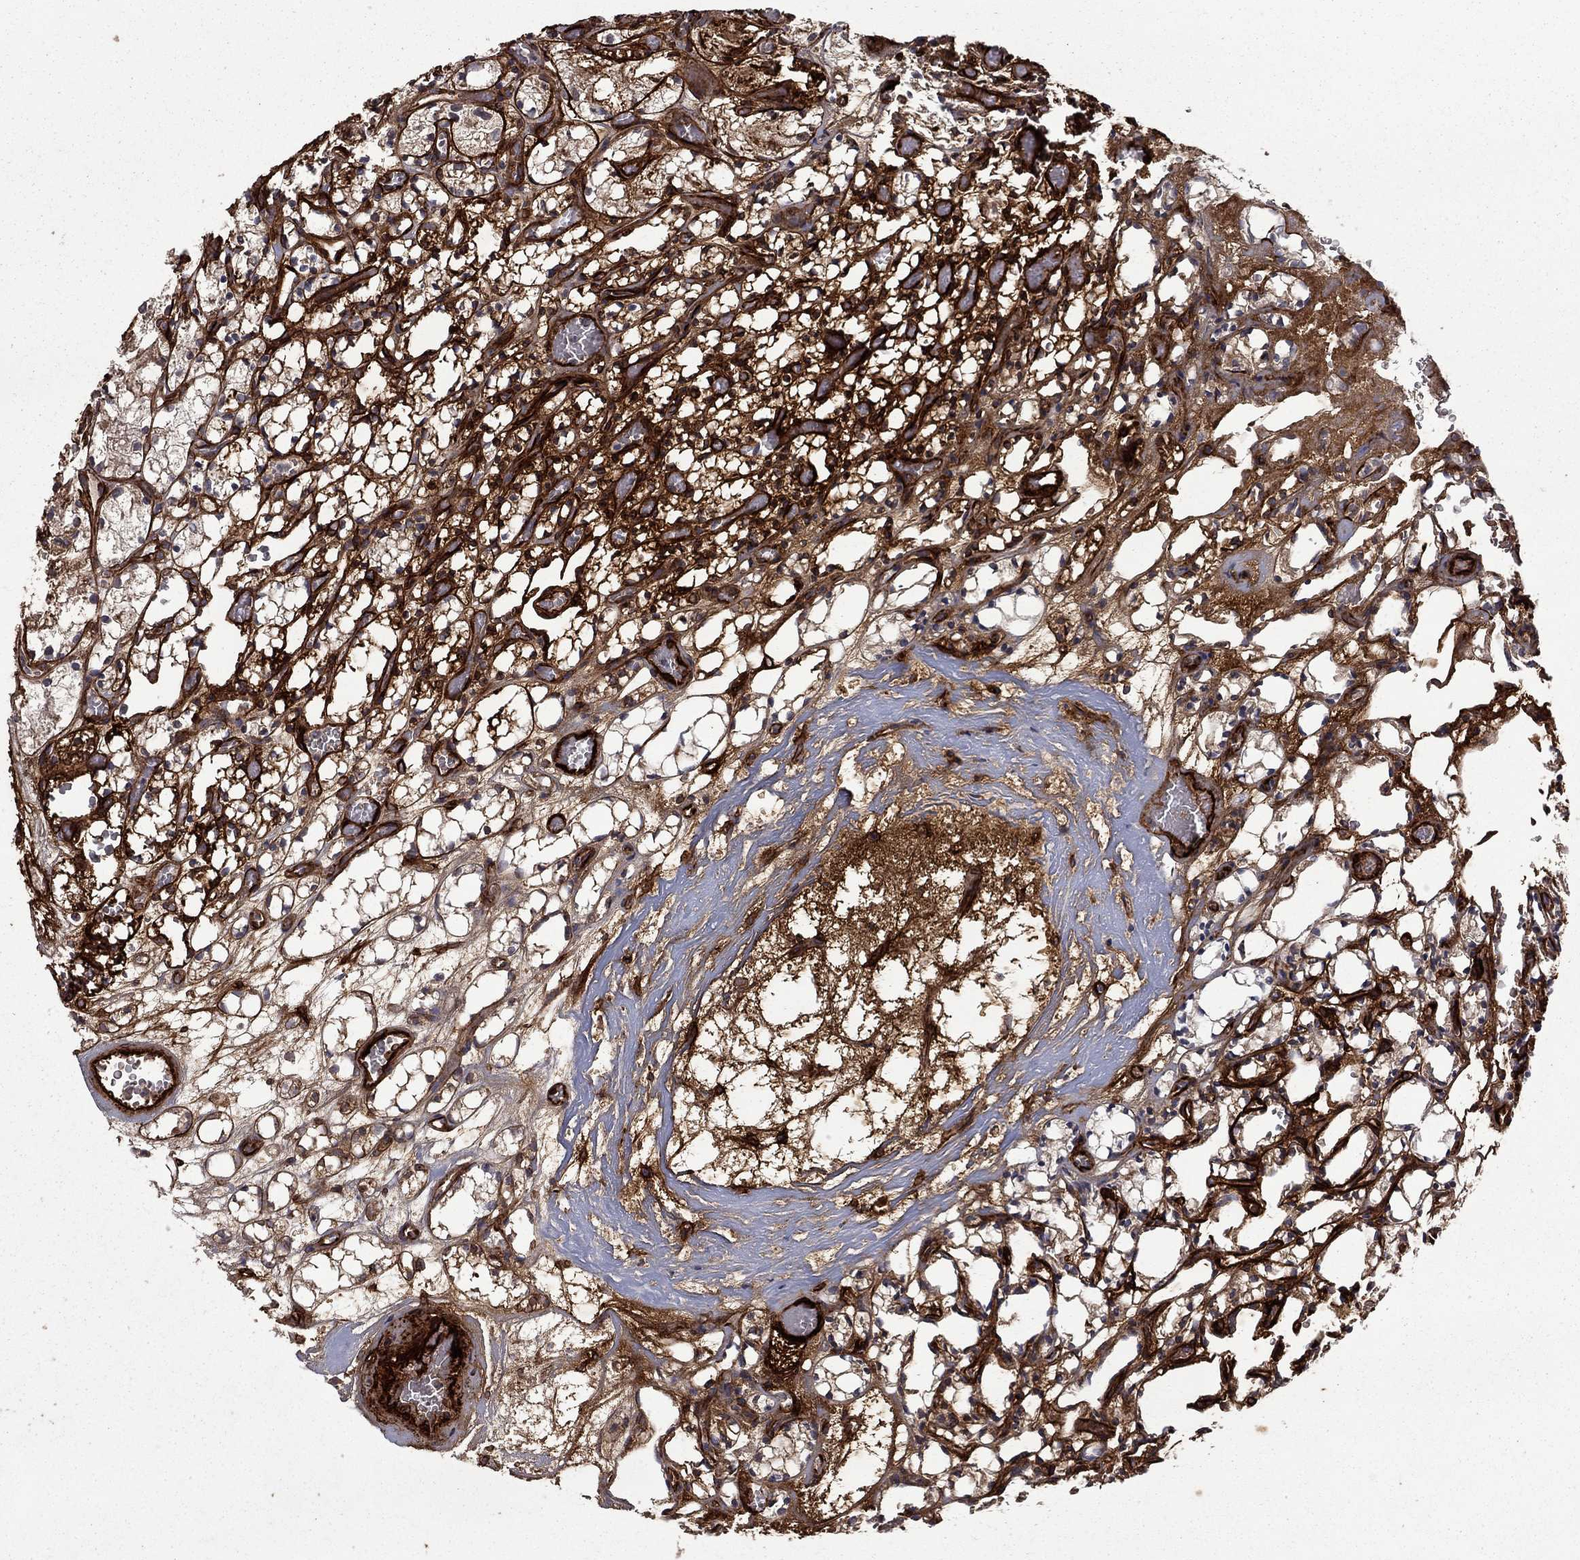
{"staining": {"intensity": "strong", "quantity": "25%-75%", "location": "cytoplasmic/membranous"}, "tissue": "renal cancer", "cell_type": "Tumor cells", "image_type": "cancer", "snomed": [{"axis": "morphology", "description": "Adenocarcinoma, NOS"}, {"axis": "topography", "description": "Kidney"}], "caption": "This photomicrograph reveals renal adenocarcinoma stained with IHC to label a protein in brown. The cytoplasmic/membranous of tumor cells show strong positivity for the protein. Nuclei are counter-stained blue.", "gene": "COL18A1", "patient": {"sex": "female", "age": 69}}